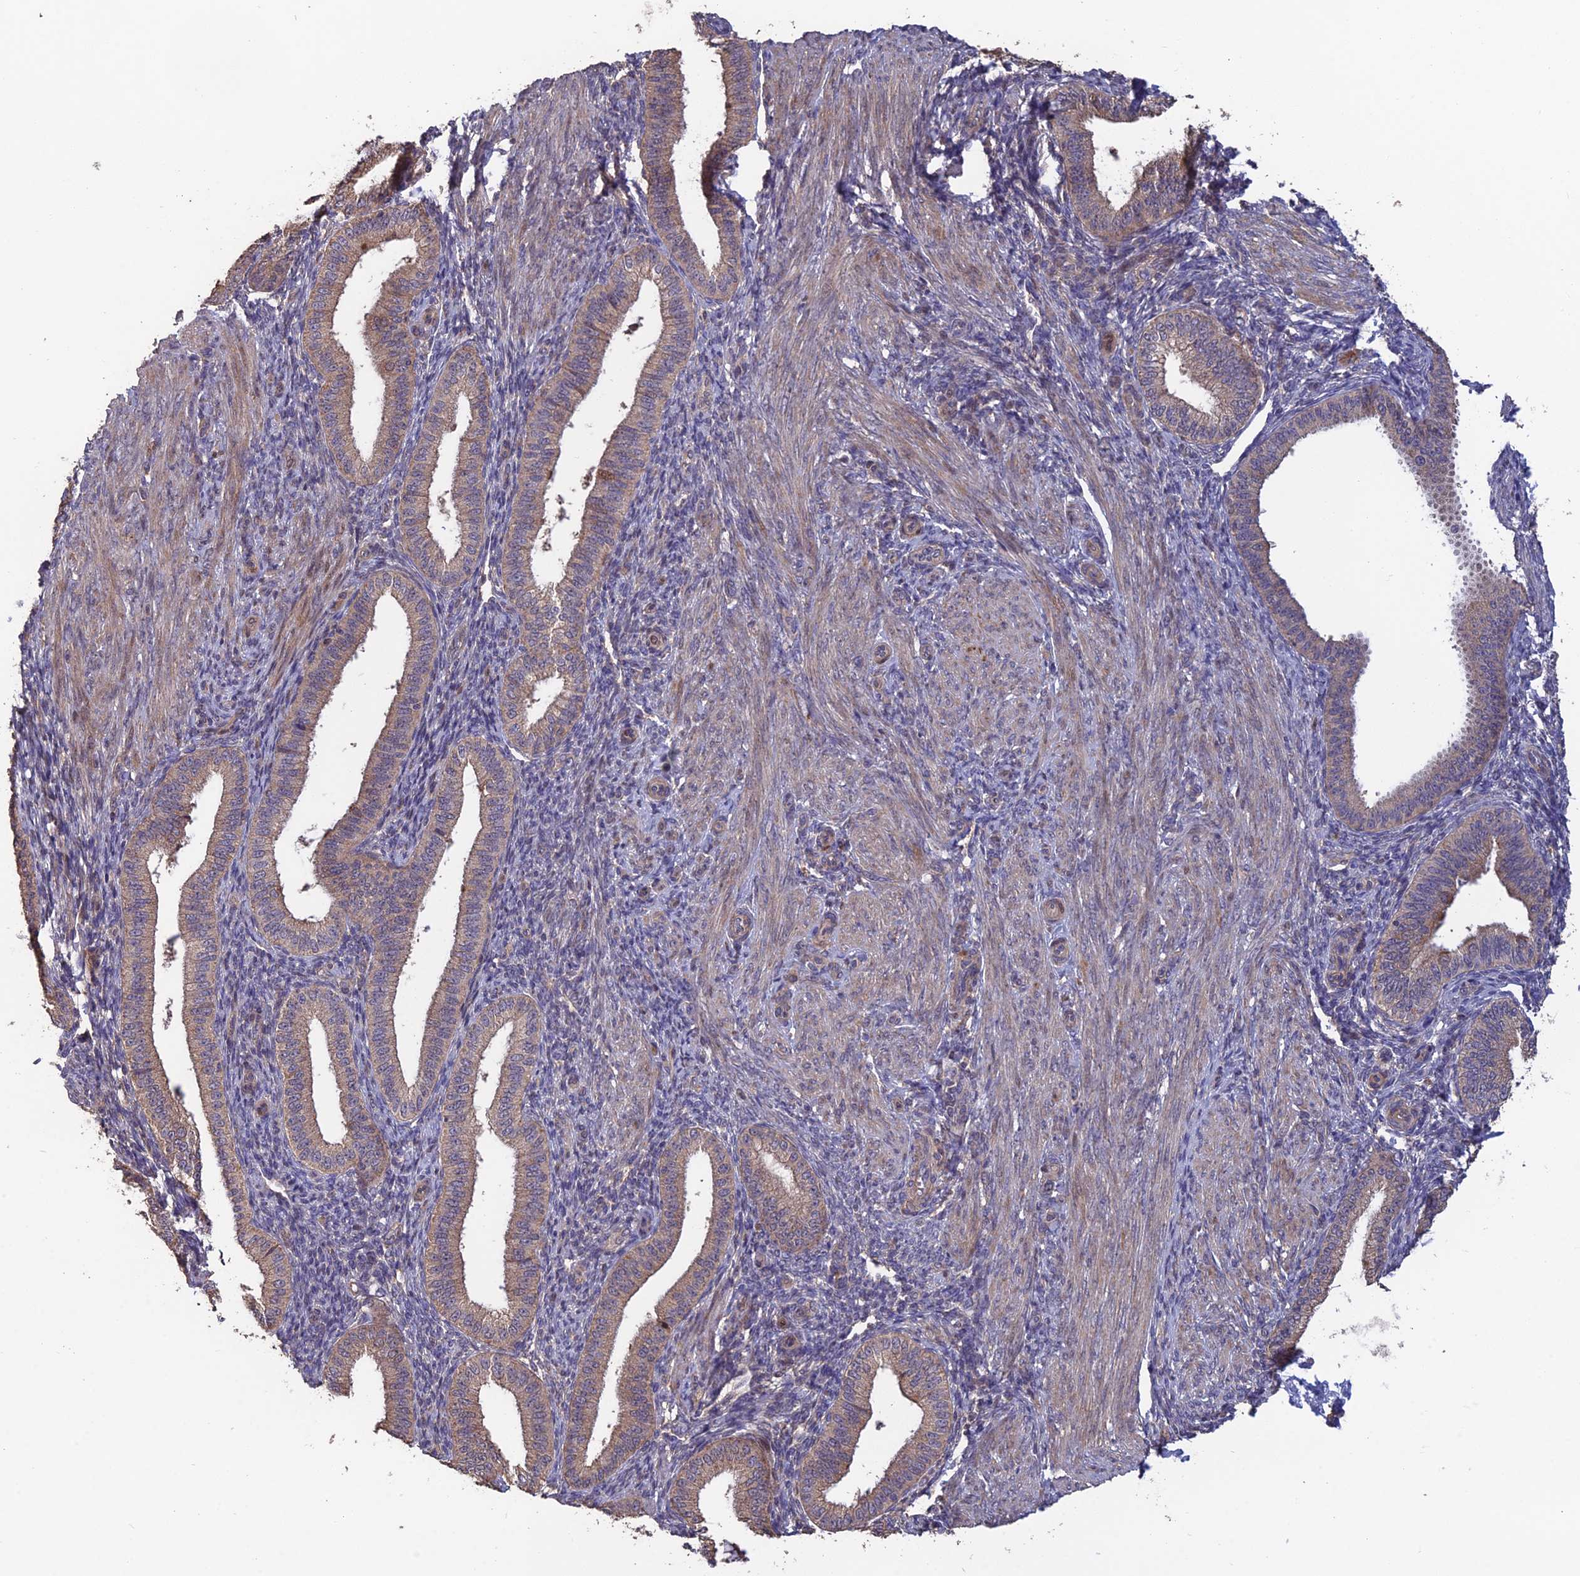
{"staining": {"intensity": "weak", "quantity": "<25%", "location": "cytoplasmic/membranous"}, "tissue": "endometrium", "cell_type": "Cells in endometrial stroma", "image_type": "normal", "snomed": [{"axis": "morphology", "description": "Normal tissue, NOS"}, {"axis": "topography", "description": "Endometrium"}], "caption": "A high-resolution image shows immunohistochemistry staining of normal endometrium, which reveals no significant positivity in cells in endometrial stroma.", "gene": "SHISA5", "patient": {"sex": "female", "age": 39}}